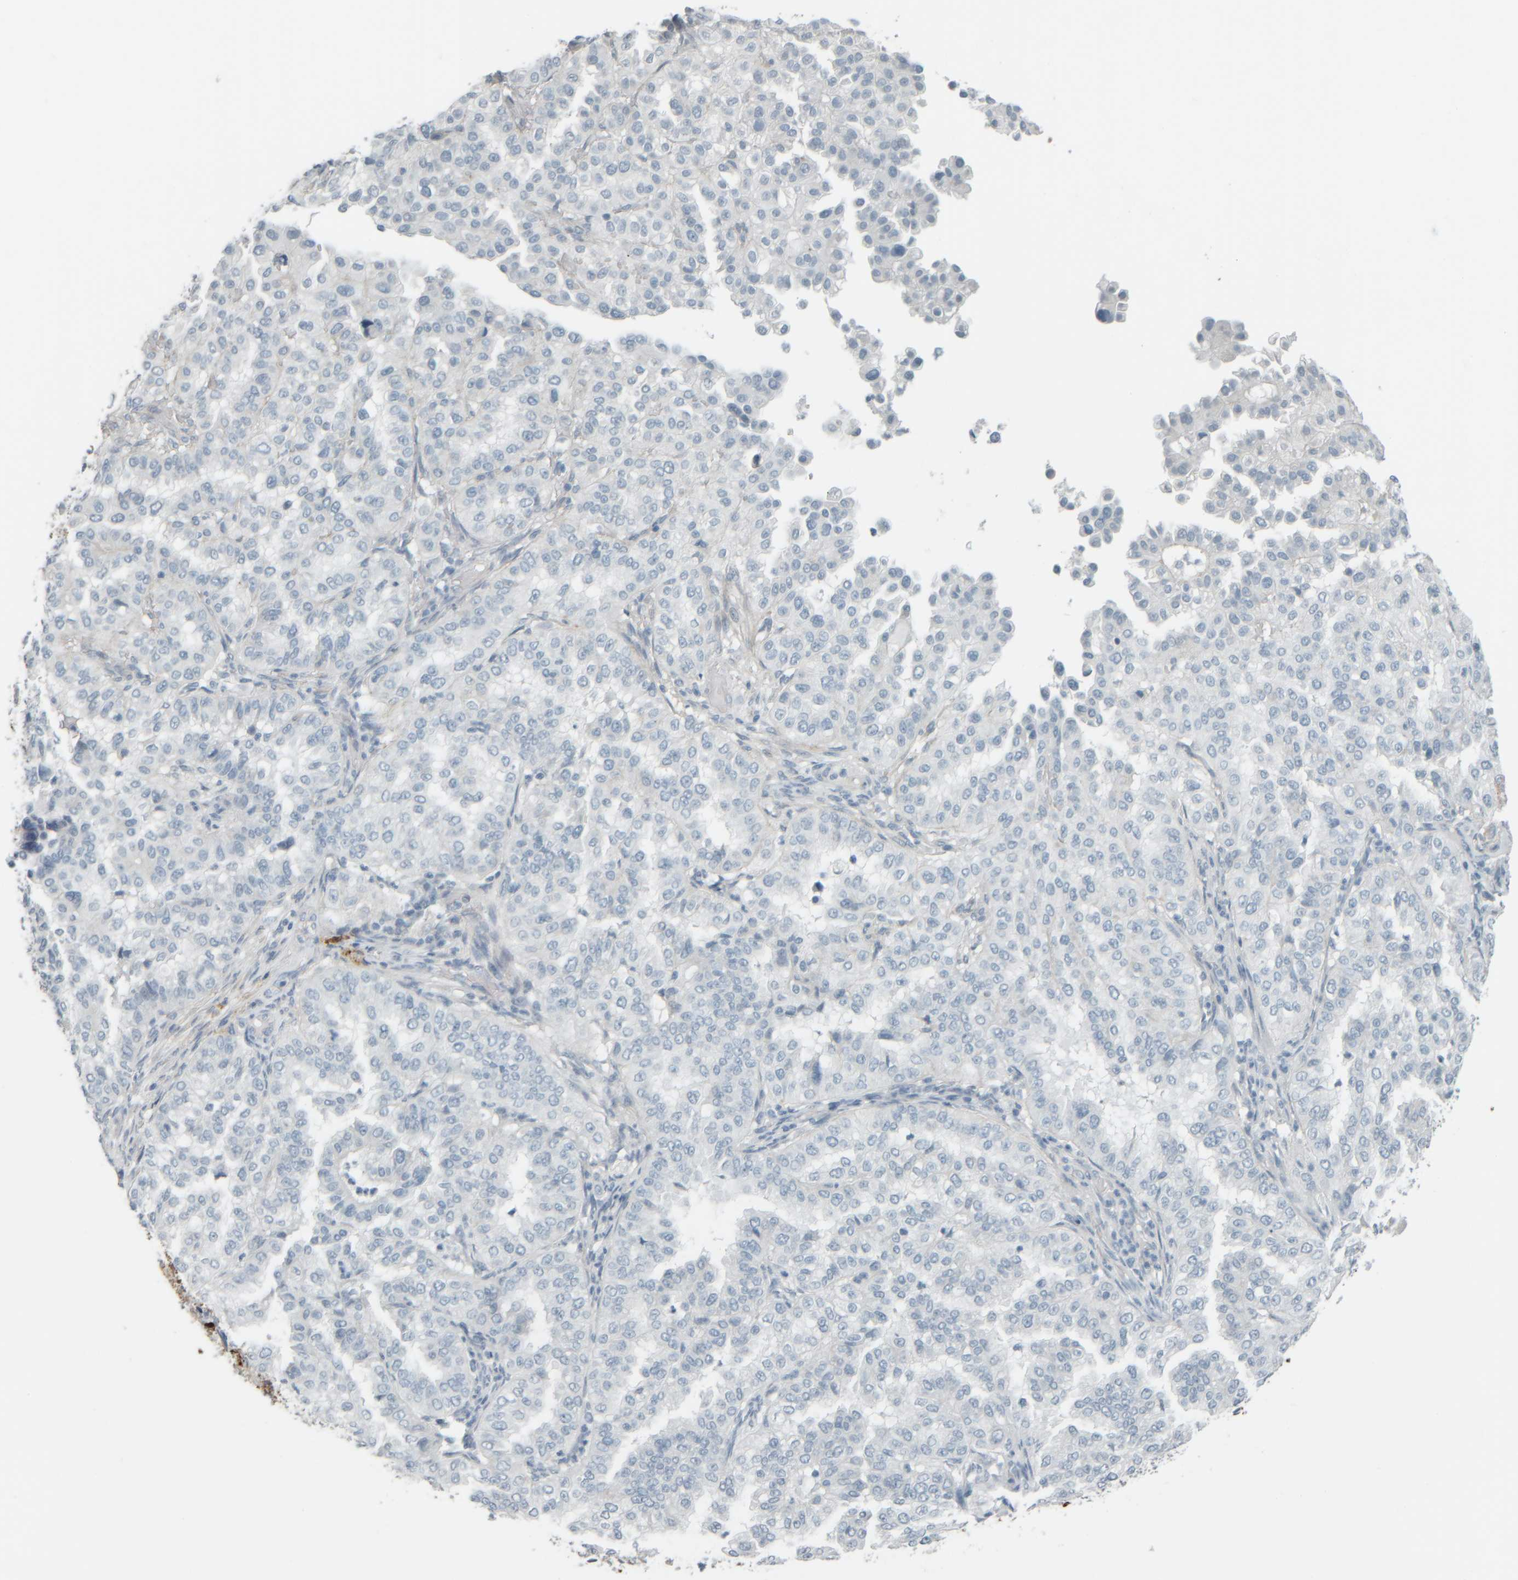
{"staining": {"intensity": "negative", "quantity": "none", "location": "none"}, "tissue": "endometrial cancer", "cell_type": "Tumor cells", "image_type": "cancer", "snomed": [{"axis": "morphology", "description": "Adenocarcinoma, NOS"}, {"axis": "topography", "description": "Endometrium"}], "caption": "The immunohistochemistry image has no significant positivity in tumor cells of endometrial cancer (adenocarcinoma) tissue.", "gene": "TPSAB1", "patient": {"sex": "female", "age": 85}}